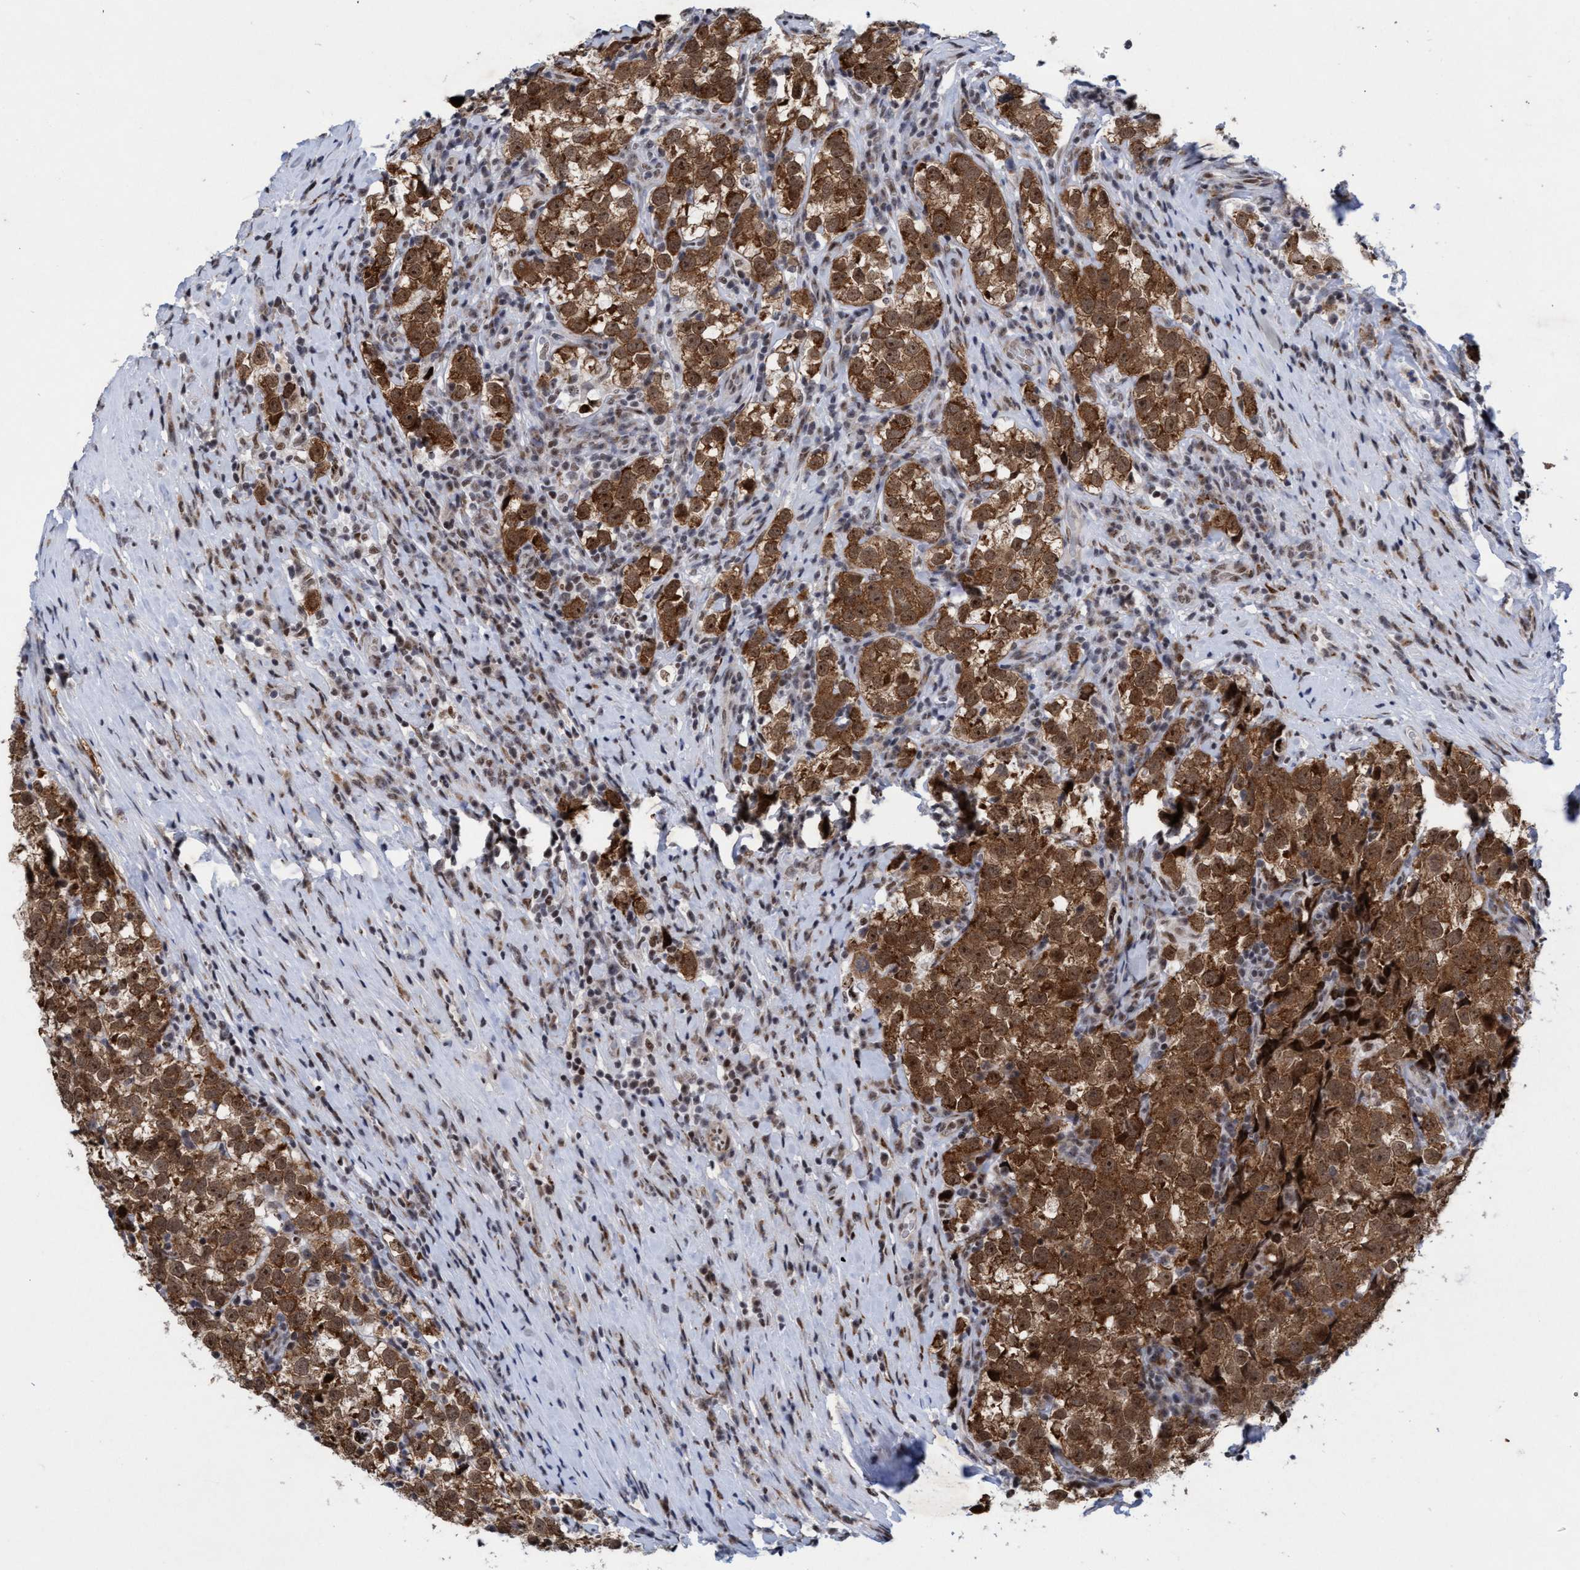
{"staining": {"intensity": "moderate", "quantity": ">75%", "location": "cytoplasmic/membranous,nuclear"}, "tissue": "testis cancer", "cell_type": "Tumor cells", "image_type": "cancer", "snomed": [{"axis": "morphology", "description": "Normal tissue, NOS"}, {"axis": "morphology", "description": "Seminoma, NOS"}, {"axis": "topography", "description": "Testis"}], "caption": "Testis cancer (seminoma) tissue demonstrates moderate cytoplasmic/membranous and nuclear staining in approximately >75% of tumor cells, visualized by immunohistochemistry.", "gene": "GLT6D1", "patient": {"sex": "male", "age": 43}}